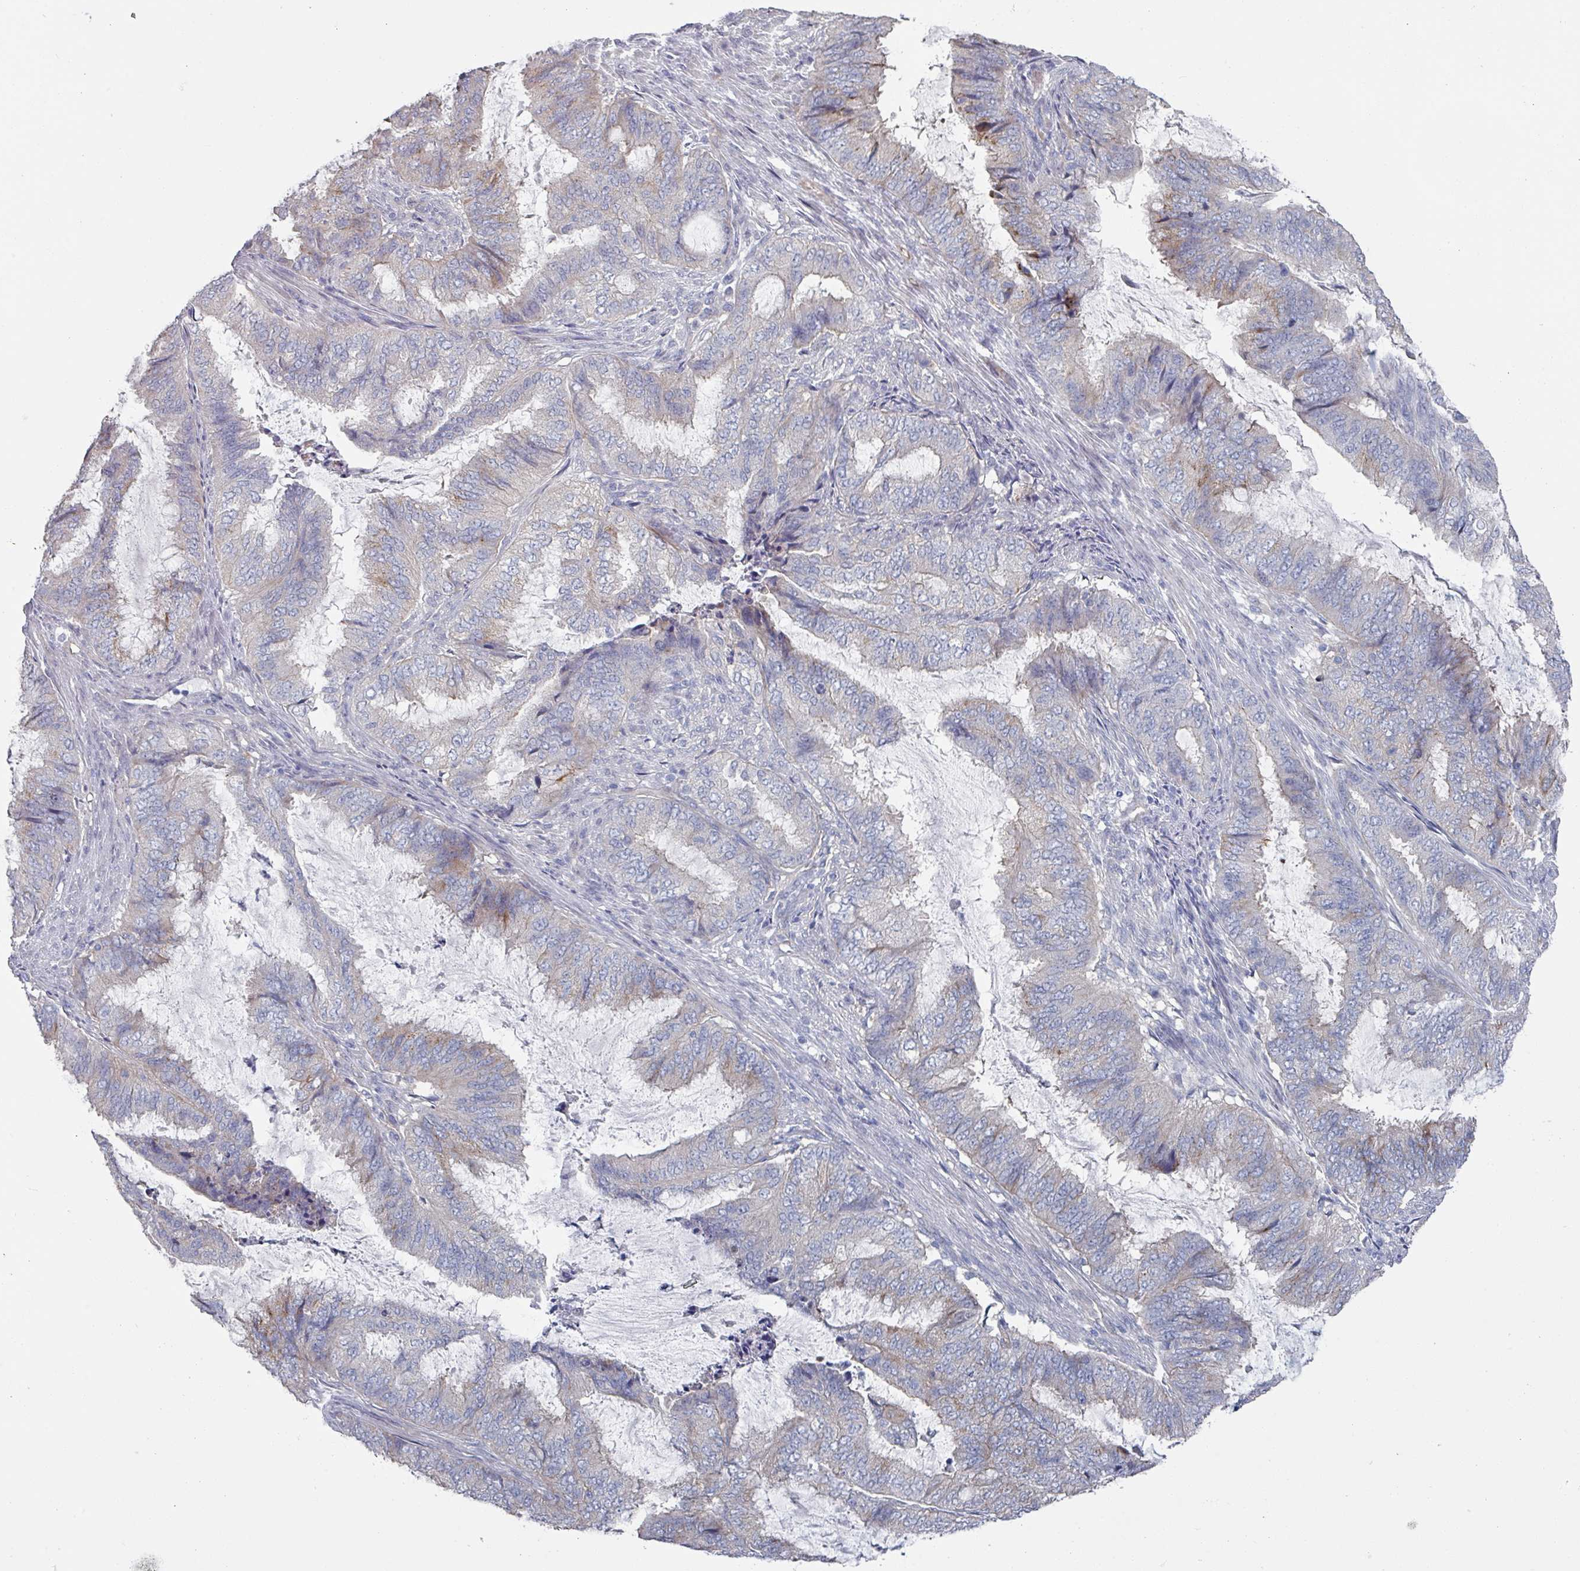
{"staining": {"intensity": "weak", "quantity": "25%-75%", "location": "cytoplasmic/membranous"}, "tissue": "endometrial cancer", "cell_type": "Tumor cells", "image_type": "cancer", "snomed": [{"axis": "morphology", "description": "Adenocarcinoma, NOS"}, {"axis": "topography", "description": "Endometrium"}], "caption": "Endometrial cancer (adenocarcinoma) stained for a protein exhibits weak cytoplasmic/membranous positivity in tumor cells. (Brightfield microscopy of DAB IHC at high magnification).", "gene": "EFL1", "patient": {"sex": "female", "age": 51}}